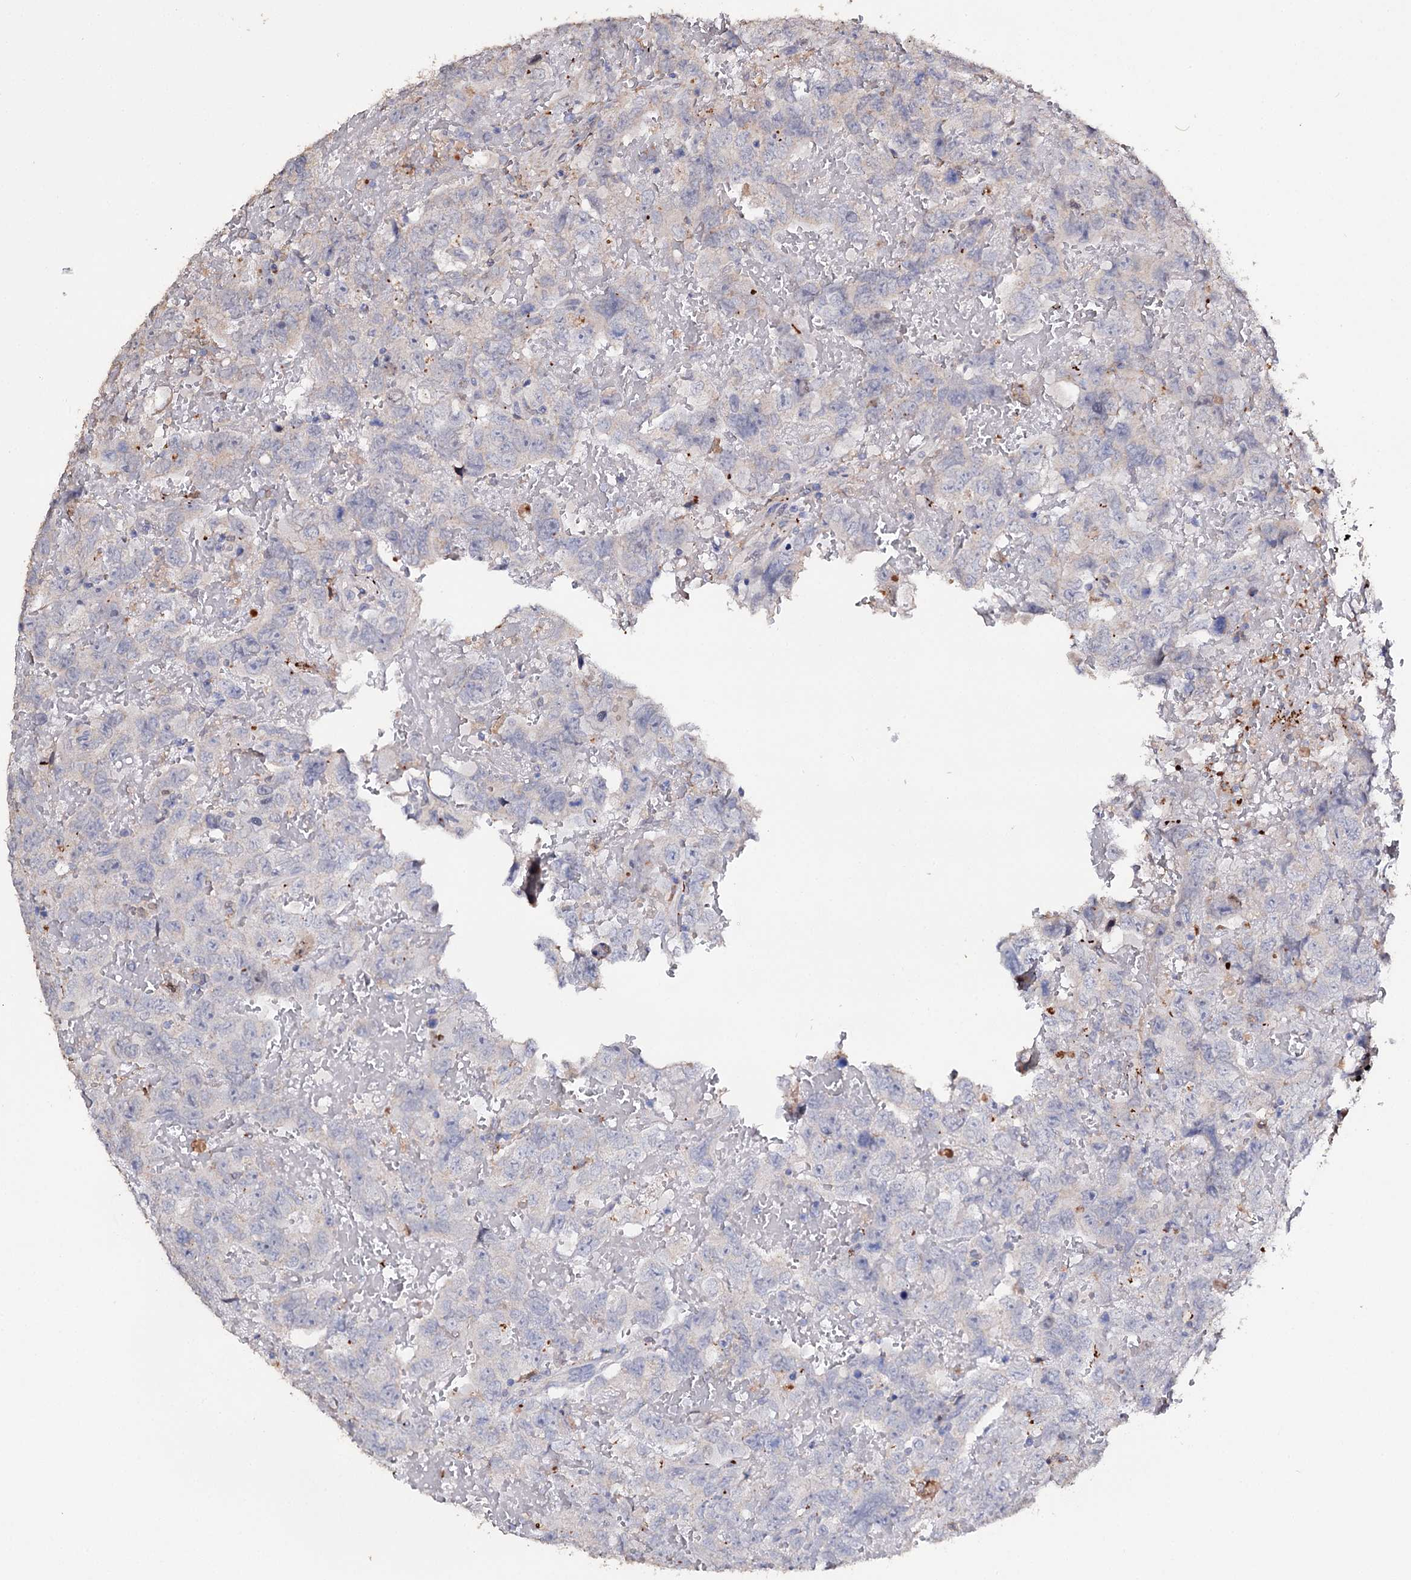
{"staining": {"intensity": "negative", "quantity": "none", "location": "none"}, "tissue": "testis cancer", "cell_type": "Tumor cells", "image_type": "cancer", "snomed": [{"axis": "morphology", "description": "Carcinoma, Embryonal, NOS"}, {"axis": "topography", "description": "Testis"}], "caption": "Tumor cells are negative for protein expression in human testis embryonal carcinoma. (DAB immunohistochemistry visualized using brightfield microscopy, high magnification).", "gene": "DNAH6", "patient": {"sex": "male", "age": 45}}